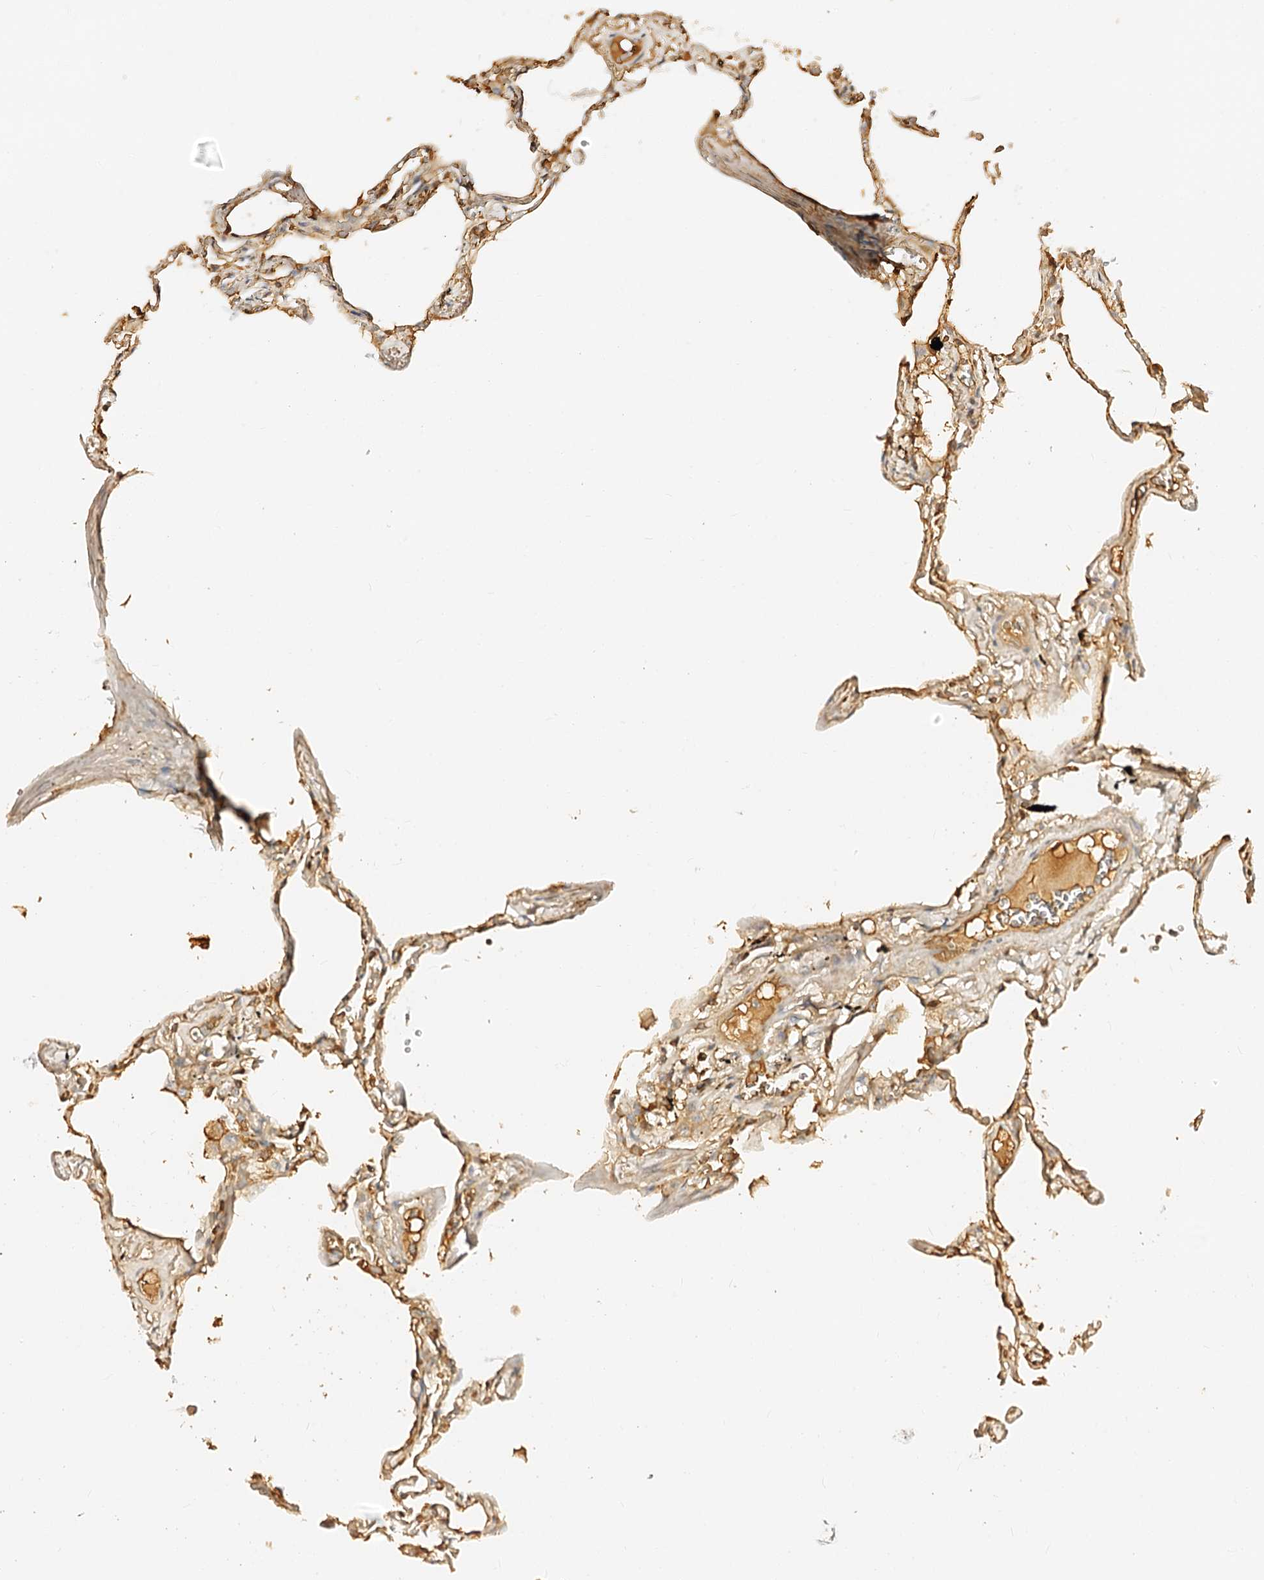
{"staining": {"intensity": "moderate", "quantity": ">75%", "location": "cytoplasmic/membranous"}, "tissue": "lung", "cell_type": "Alveolar cells", "image_type": "normal", "snomed": [{"axis": "morphology", "description": "Normal tissue, NOS"}, {"axis": "topography", "description": "Lung"}], "caption": "A histopathology image showing moderate cytoplasmic/membranous expression in about >75% of alveolar cells in normal lung, as visualized by brown immunohistochemical staining.", "gene": "CSKMT", "patient": {"sex": "female", "age": 67}}